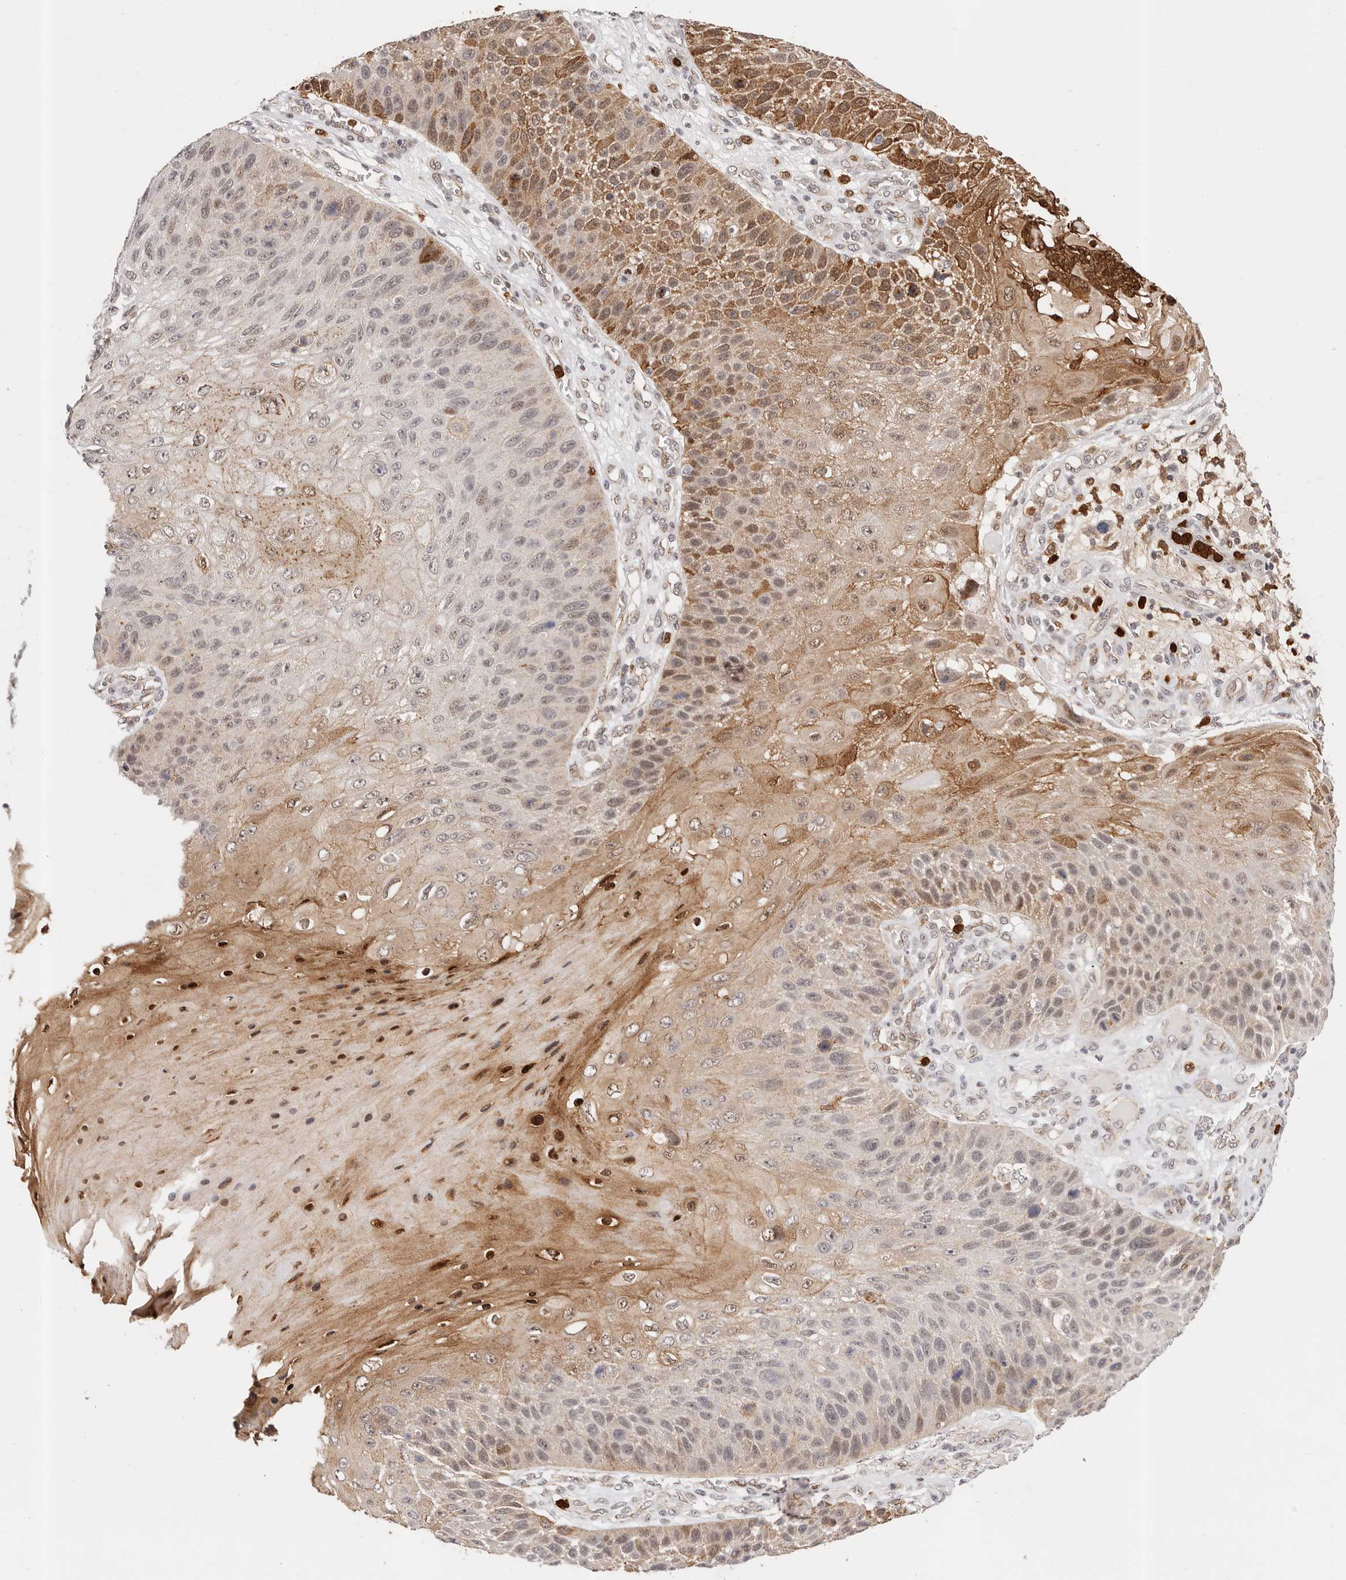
{"staining": {"intensity": "moderate", "quantity": "25%-75%", "location": "cytoplasmic/membranous,nuclear"}, "tissue": "skin cancer", "cell_type": "Tumor cells", "image_type": "cancer", "snomed": [{"axis": "morphology", "description": "Squamous cell carcinoma, NOS"}, {"axis": "topography", "description": "Skin"}], "caption": "IHC (DAB (3,3'-diaminobenzidine)) staining of human skin cancer shows moderate cytoplasmic/membranous and nuclear protein positivity in about 25%-75% of tumor cells.", "gene": "AFDN", "patient": {"sex": "female", "age": 88}}